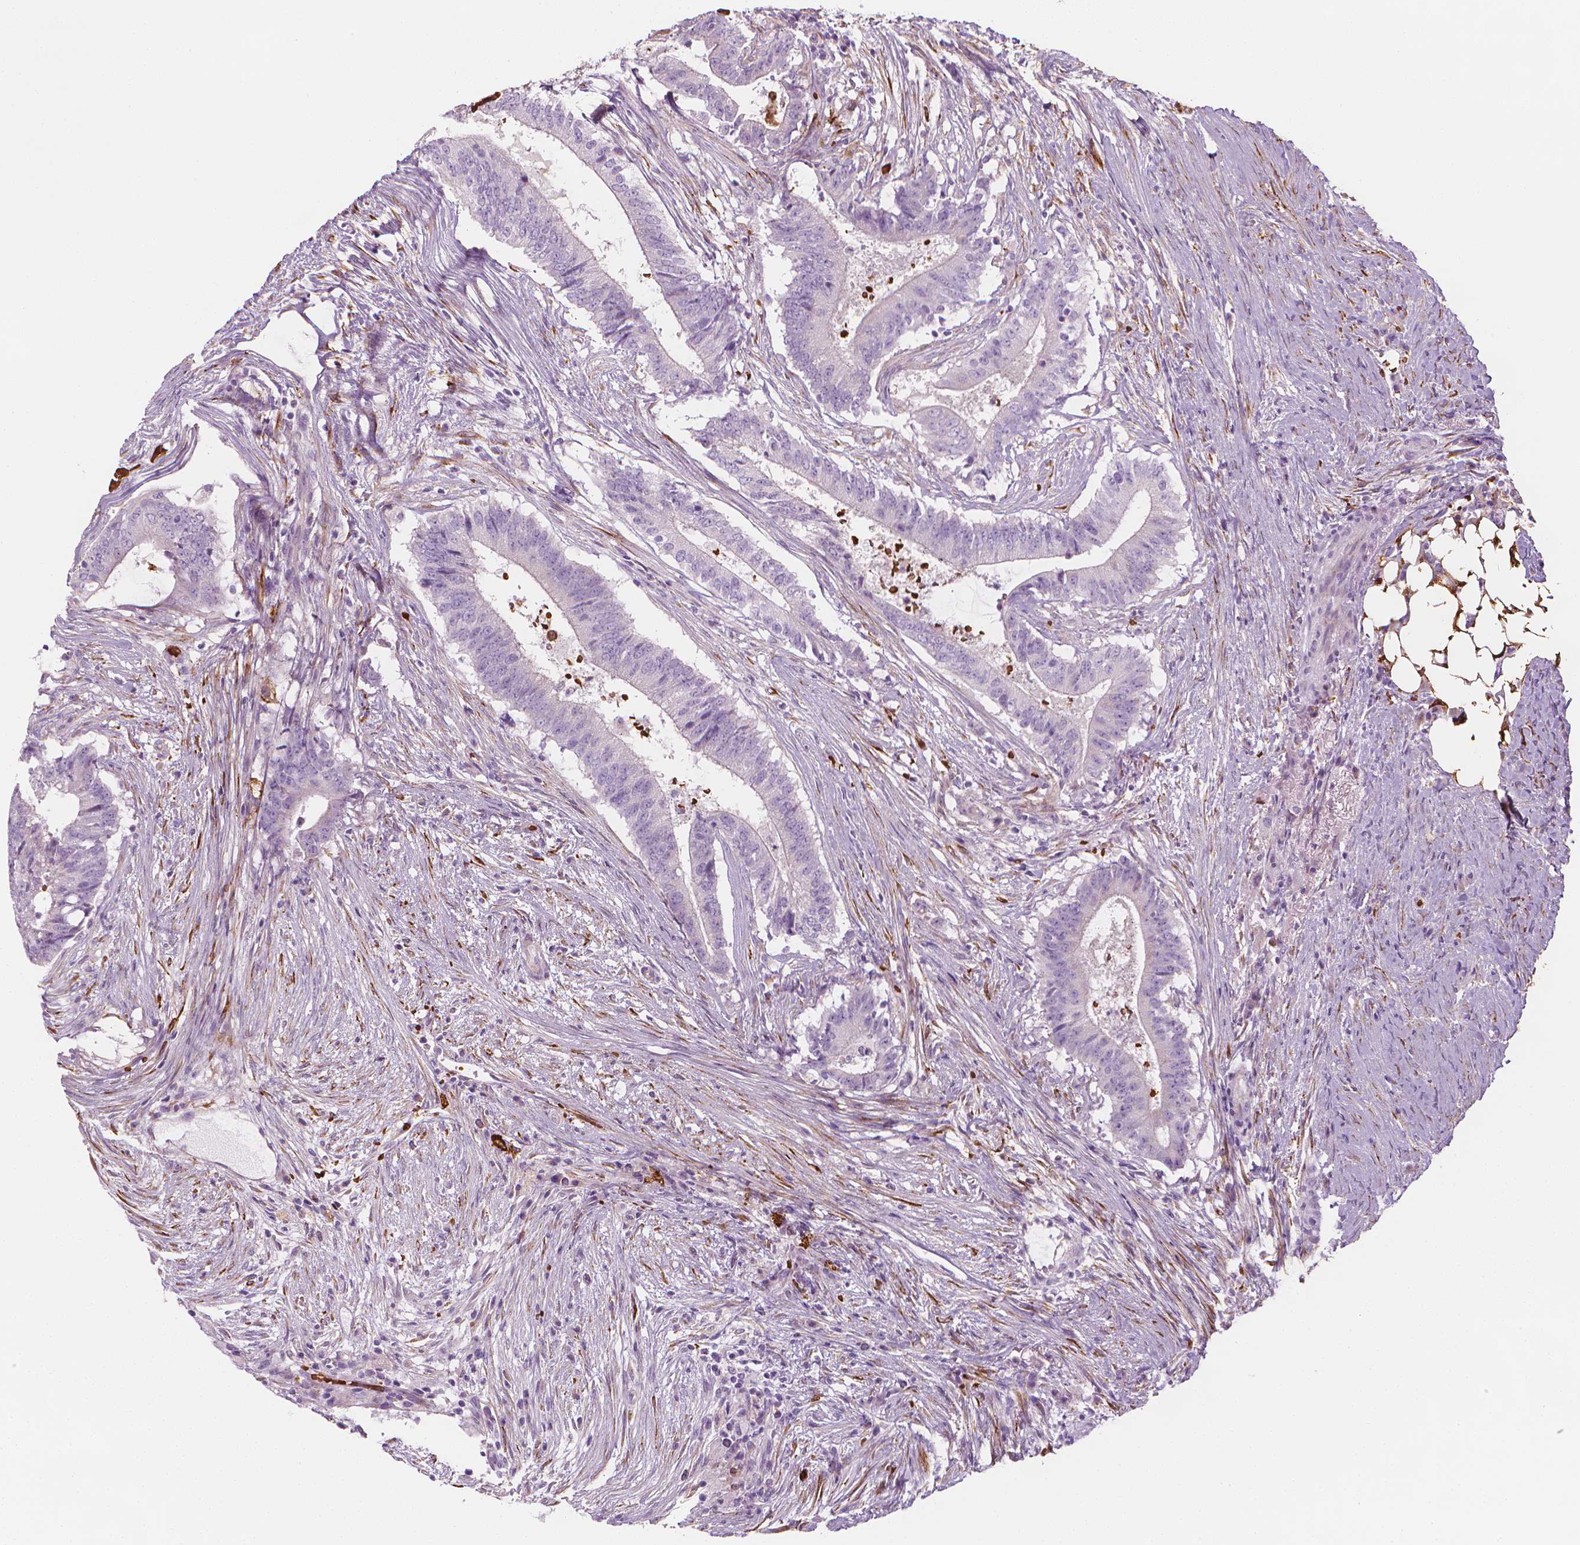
{"staining": {"intensity": "negative", "quantity": "none", "location": "none"}, "tissue": "colorectal cancer", "cell_type": "Tumor cells", "image_type": "cancer", "snomed": [{"axis": "morphology", "description": "Adenocarcinoma, NOS"}, {"axis": "topography", "description": "Colon"}], "caption": "Protein analysis of colorectal cancer demonstrates no significant positivity in tumor cells.", "gene": "CES1", "patient": {"sex": "female", "age": 43}}